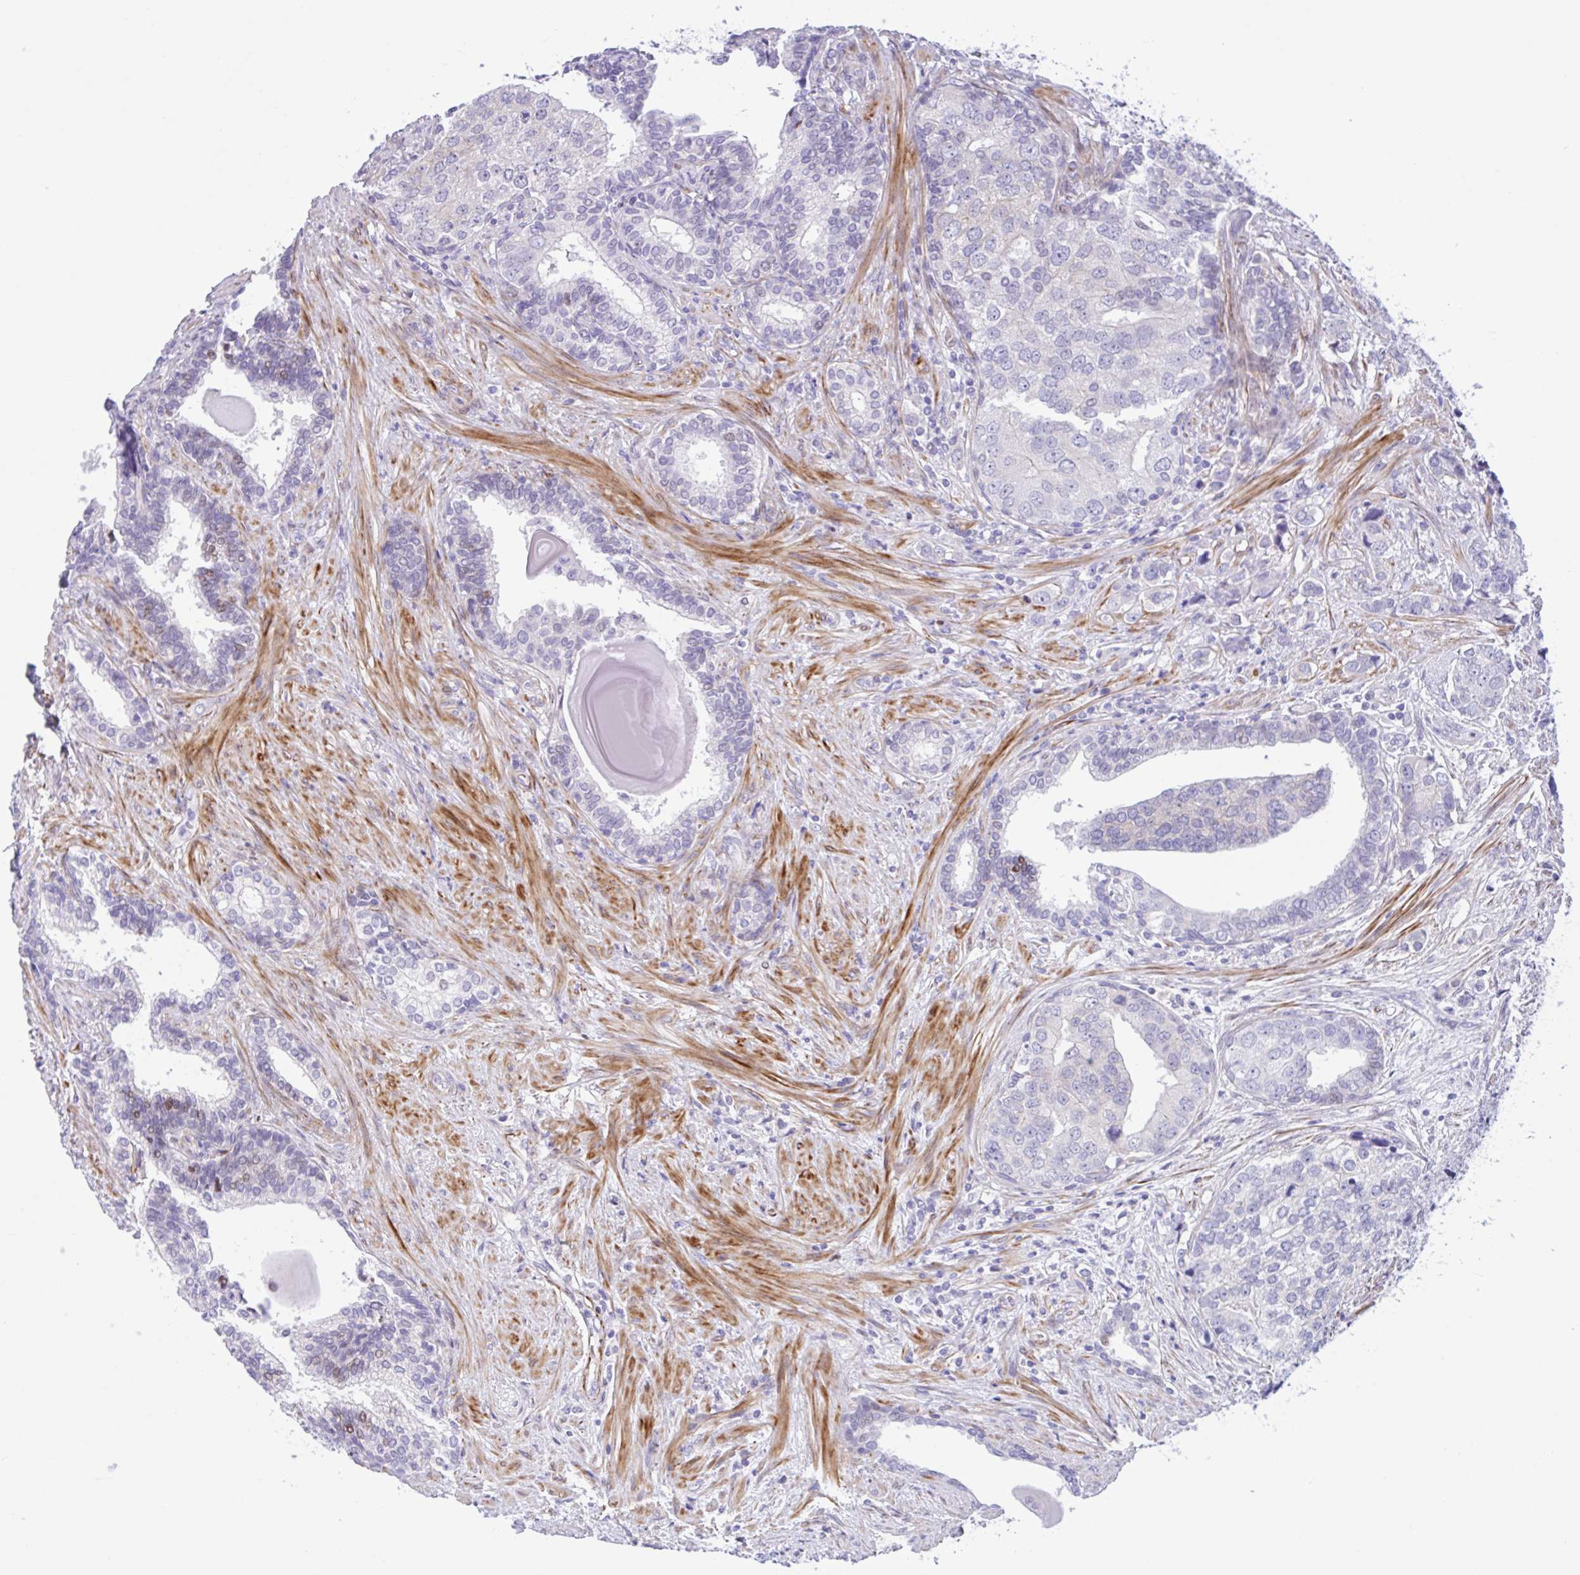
{"staining": {"intensity": "negative", "quantity": "none", "location": "none"}, "tissue": "prostate cancer", "cell_type": "Tumor cells", "image_type": "cancer", "snomed": [{"axis": "morphology", "description": "Adenocarcinoma, High grade"}, {"axis": "topography", "description": "Prostate"}], "caption": "Immunohistochemistry (IHC) of prostate high-grade adenocarcinoma displays no positivity in tumor cells.", "gene": "AHCYL2", "patient": {"sex": "male", "age": 68}}